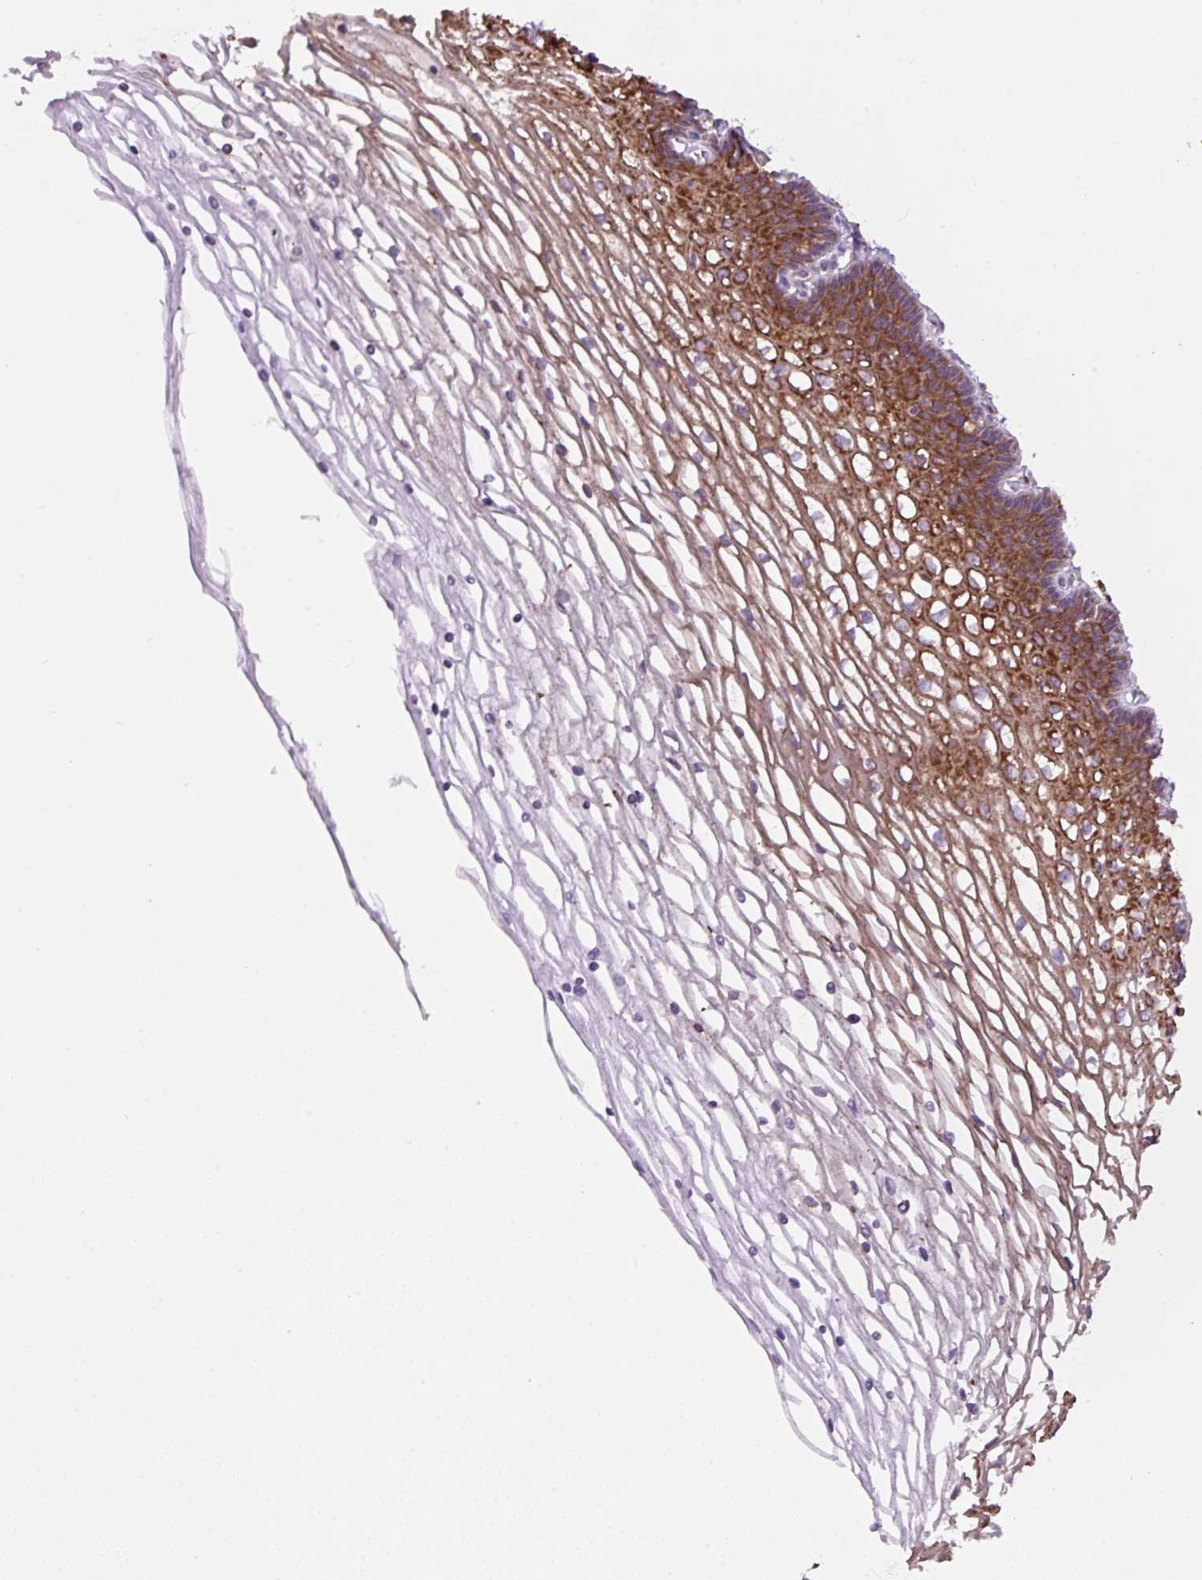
{"staining": {"intensity": "moderate", "quantity": ">75%", "location": "cytoplasmic/membranous"}, "tissue": "cervix", "cell_type": "Glandular cells", "image_type": "normal", "snomed": [{"axis": "morphology", "description": "Normal tissue, NOS"}, {"axis": "topography", "description": "Cervix"}], "caption": "Protein staining of benign cervix displays moderate cytoplasmic/membranous staining in about >75% of glandular cells. (IHC, brightfield microscopy, high magnification).", "gene": "RPS23", "patient": {"sex": "female", "age": 36}}